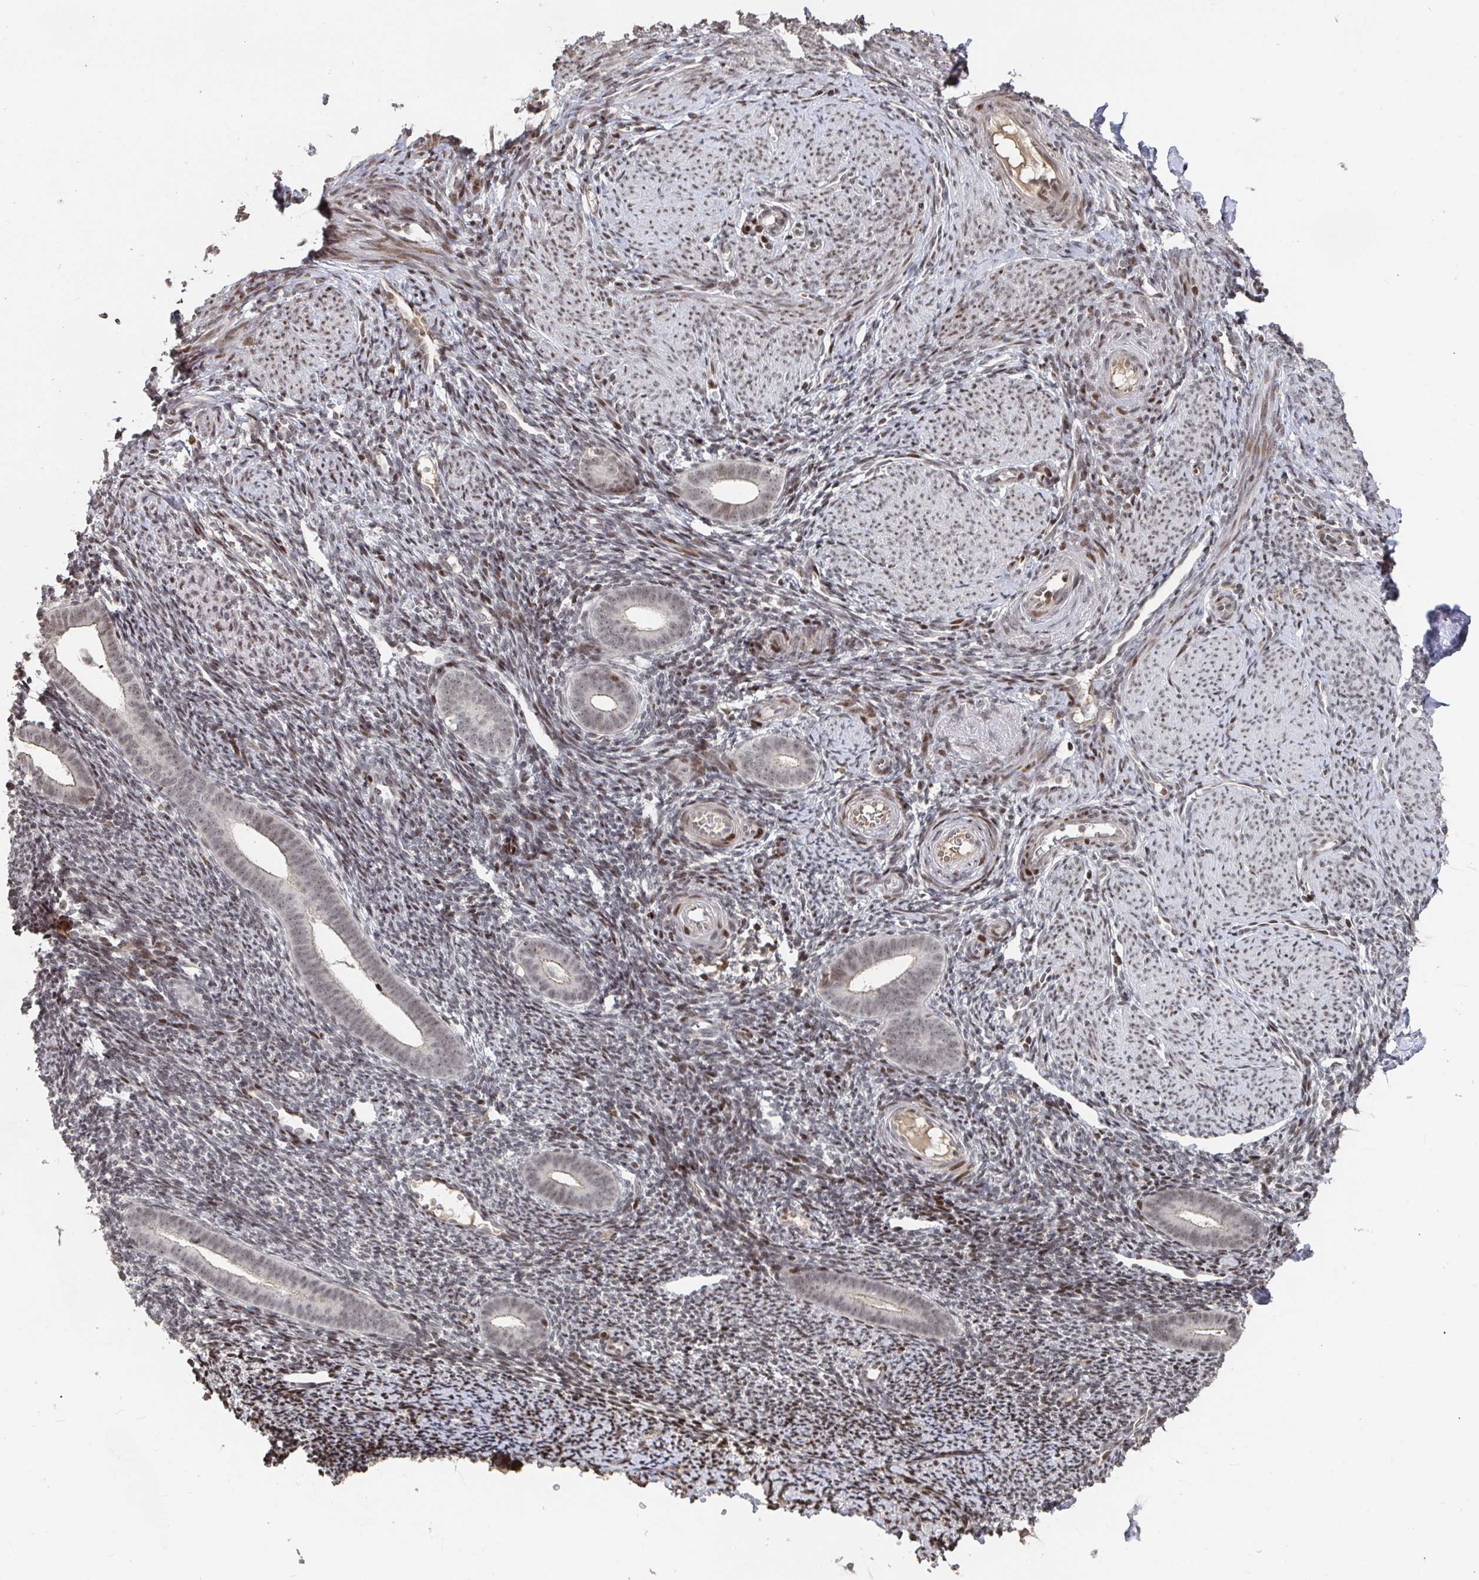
{"staining": {"intensity": "moderate", "quantity": "<25%", "location": "nuclear"}, "tissue": "endometrium", "cell_type": "Cells in endometrial stroma", "image_type": "normal", "snomed": [{"axis": "morphology", "description": "Normal tissue, NOS"}, {"axis": "topography", "description": "Endometrium"}], "caption": "Endometrium stained with a brown dye demonstrates moderate nuclear positive expression in about <25% of cells in endometrial stroma.", "gene": "ZDHHC12", "patient": {"sex": "female", "age": 39}}